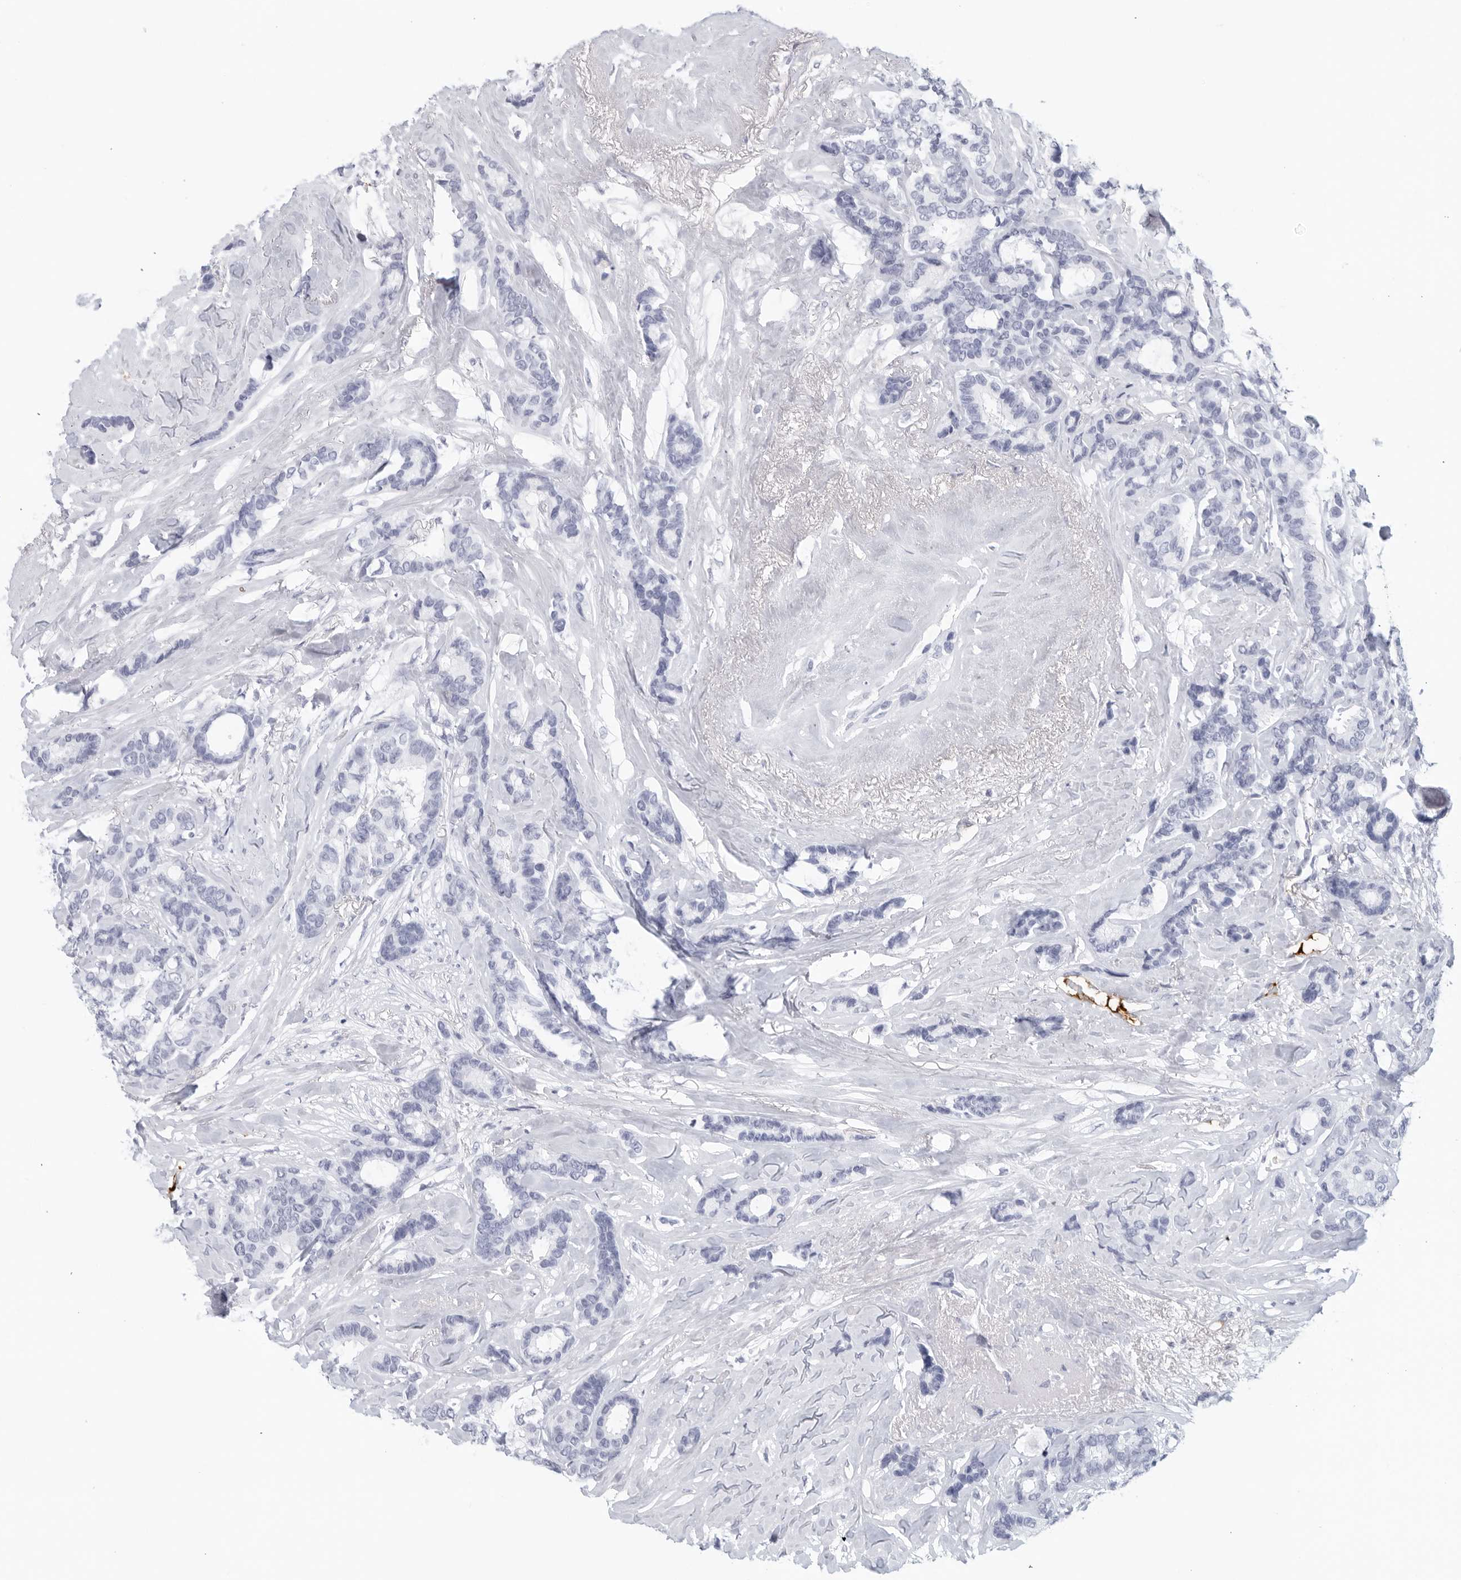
{"staining": {"intensity": "negative", "quantity": "none", "location": "none"}, "tissue": "breast cancer", "cell_type": "Tumor cells", "image_type": "cancer", "snomed": [{"axis": "morphology", "description": "Duct carcinoma"}, {"axis": "topography", "description": "Breast"}], "caption": "An immunohistochemistry (IHC) histopathology image of breast cancer (invasive ductal carcinoma) is shown. There is no staining in tumor cells of breast cancer (invasive ductal carcinoma).", "gene": "FGG", "patient": {"sex": "female", "age": 87}}